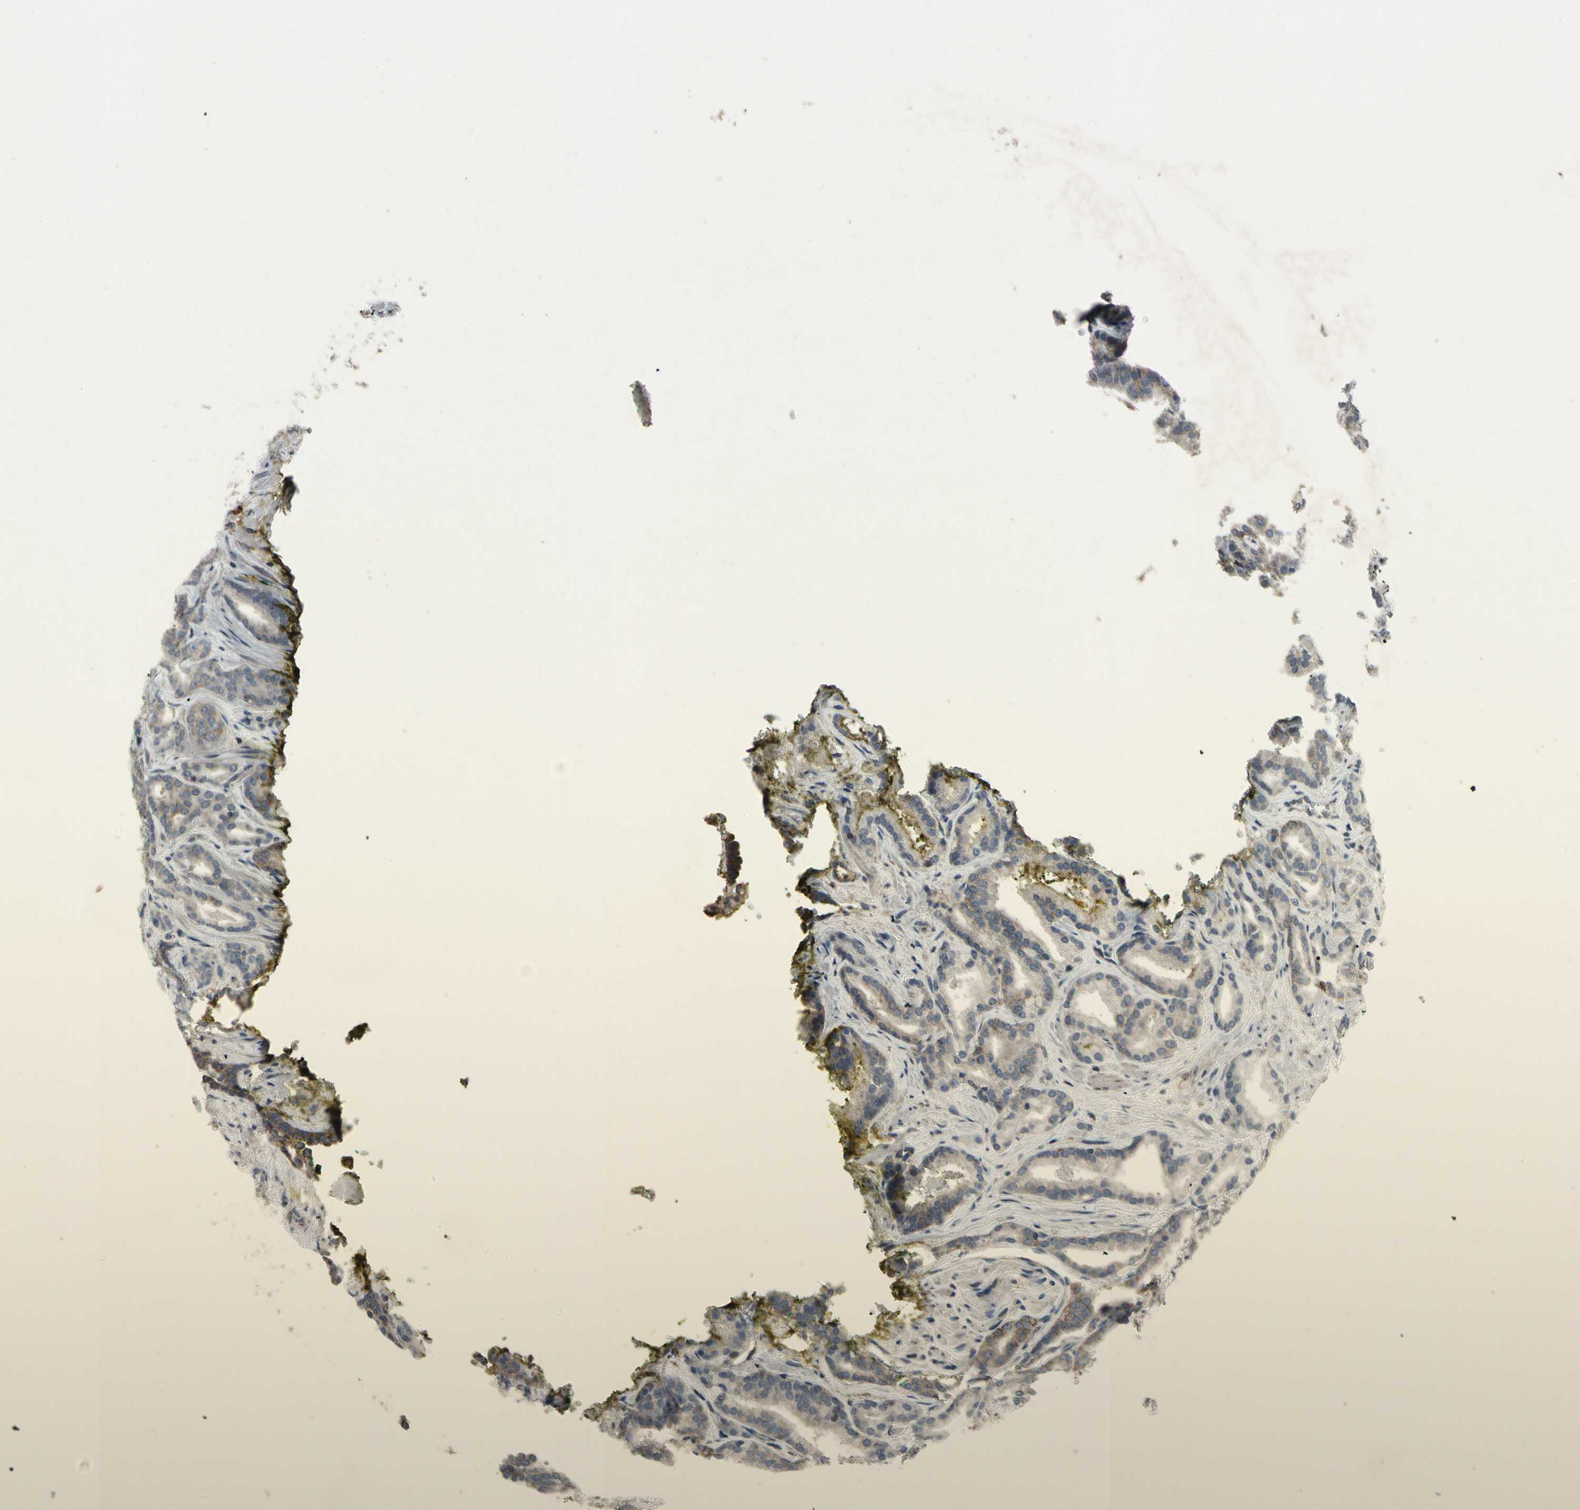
{"staining": {"intensity": "weak", "quantity": "25%-75%", "location": "cytoplasmic/membranous"}, "tissue": "prostate cancer", "cell_type": "Tumor cells", "image_type": "cancer", "snomed": [{"axis": "morphology", "description": "Adenocarcinoma, Low grade"}, {"axis": "topography", "description": "Prostate"}], "caption": "A histopathology image of prostate adenocarcinoma (low-grade) stained for a protein demonstrates weak cytoplasmic/membranous brown staining in tumor cells. (Stains: DAB (3,3'-diaminobenzidine) in brown, nuclei in blue, Microscopy: brightfield microscopy at high magnification).", "gene": "NMI", "patient": {"sex": "male", "age": 63}}